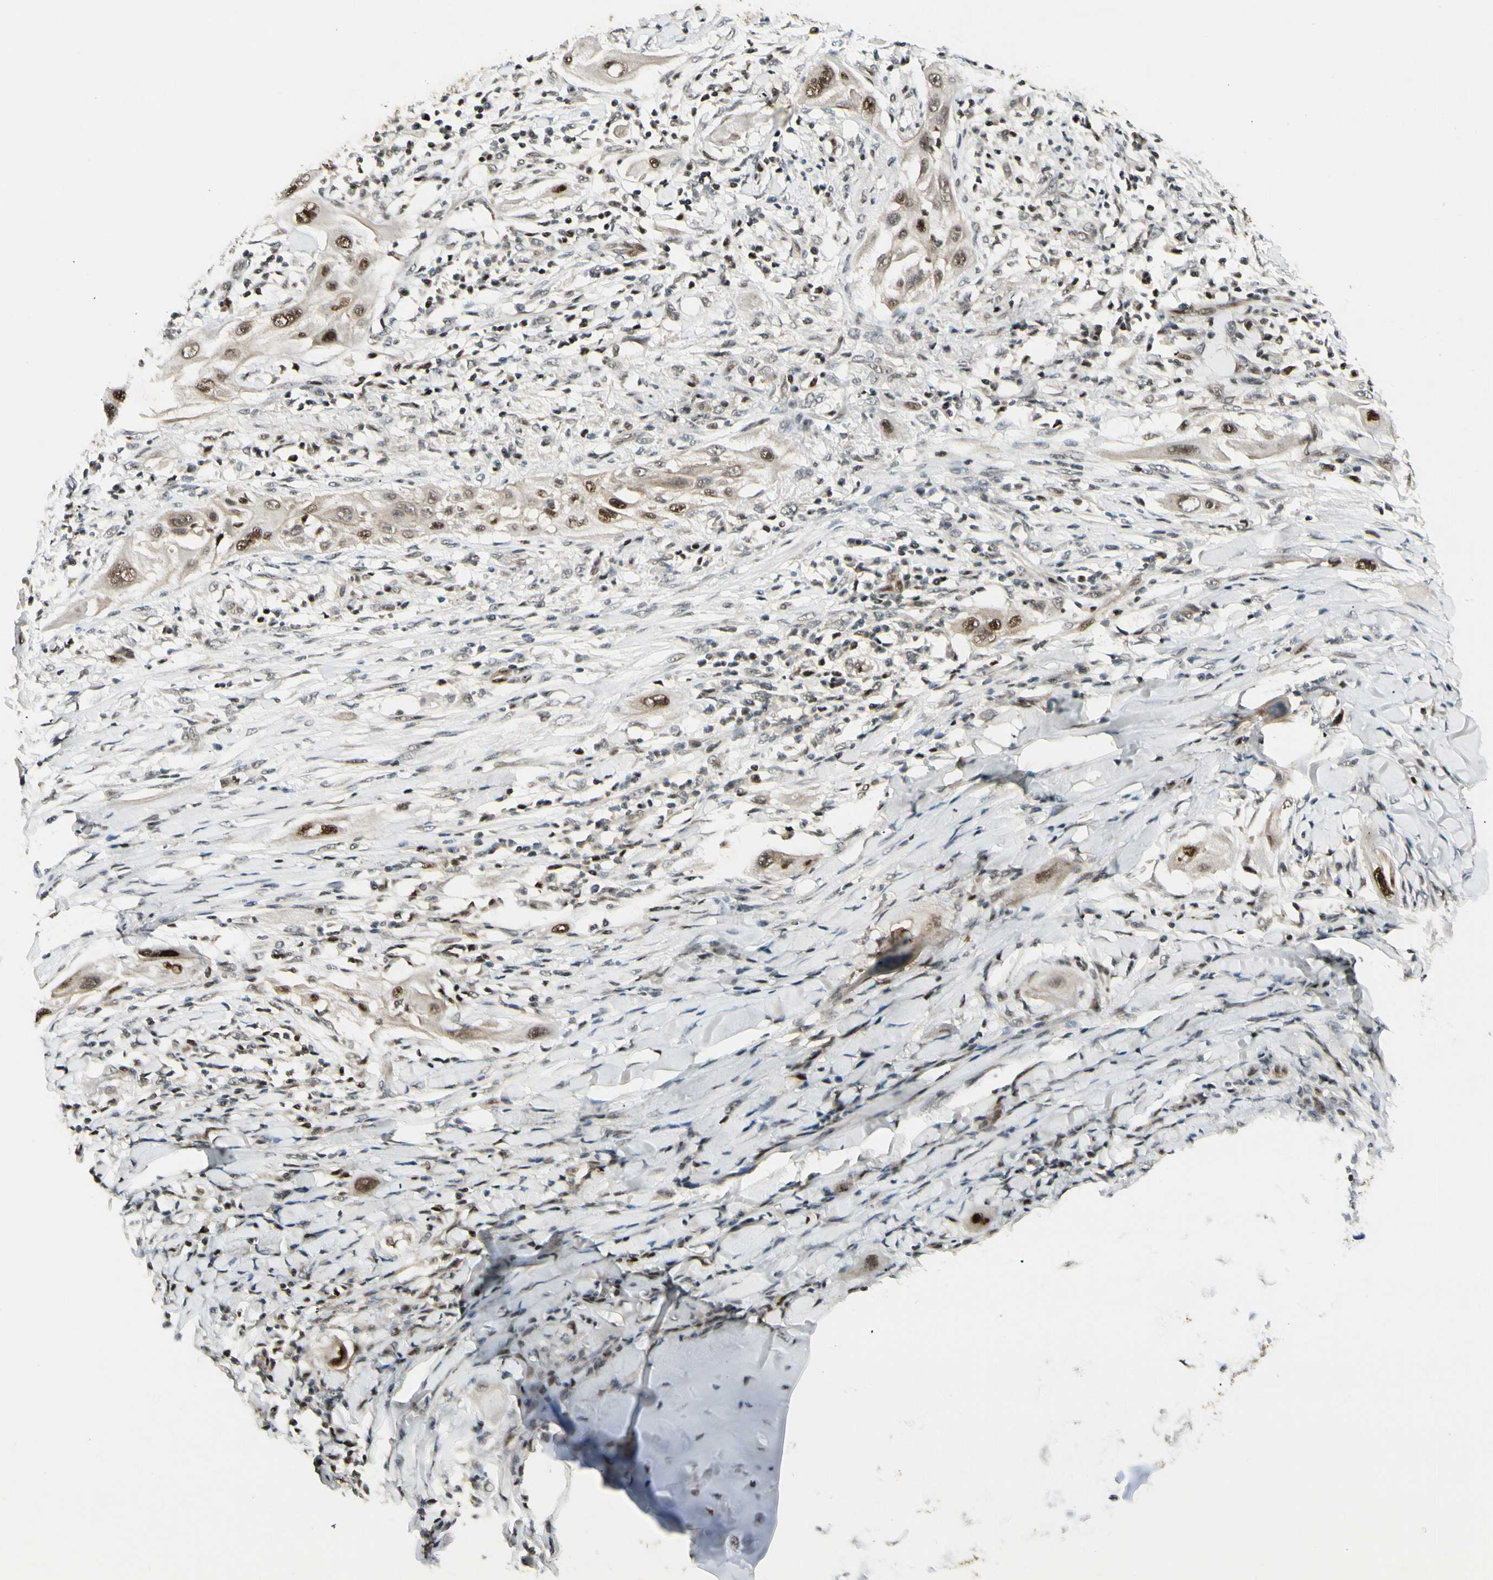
{"staining": {"intensity": "strong", "quantity": ">75%", "location": "nuclear"}, "tissue": "lung cancer", "cell_type": "Tumor cells", "image_type": "cancer", "snomed": [{"axis": "morphology", "description": "Squamous cell carcinoma, NOS"}, {"axis": "topography", "description": "Lung"}], "caption": "Immunohistochemistry (IHC) staining of lung cancer, which exhibits high levels of strong nuclear staining in approximately >75% of tumor cells indicating strong nuclear protein expression. The staining was performed using DAB (brown) for protein detection and nuclei were counterstained in hematoxylin (blue).", "gene": "CDK11A", "patient": {"sex": "female", "age": 47}}